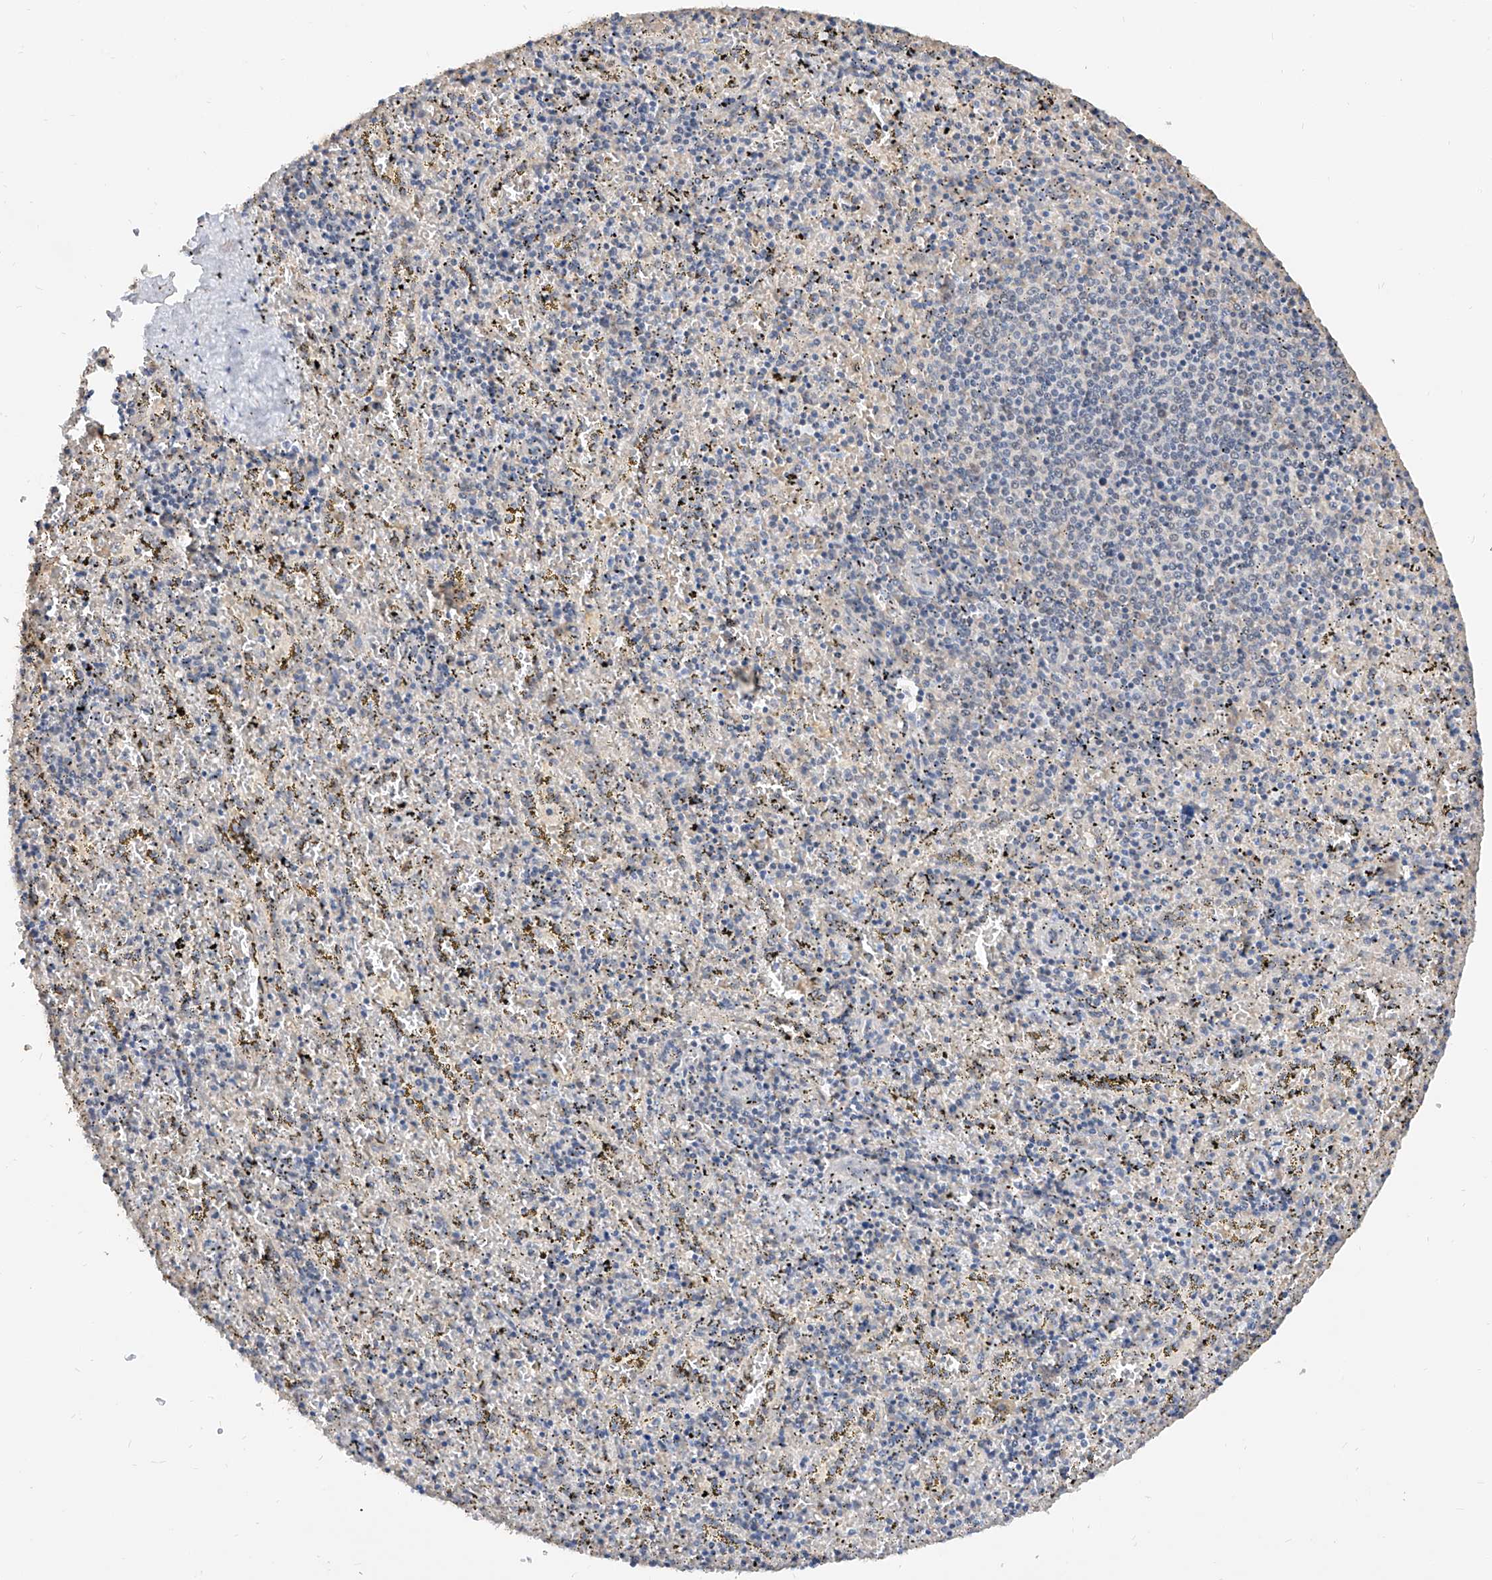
{"staining": {"intensity": "negative", "quantity": "none", "location": "none"}, "tissue": "spleen", "cell_type": "Cells in red pulp", "image_type": "normal", "snomed": [{"axis": "morphology", "description": "Normal tissue, NOS"}, {"axis": "topography", "description": "Spleen"}], "caption": "Immunohistochemistry (IHC) micrograph of unremarkable spleen: spleen stained with DAB demonstrates no significant protein positivity in cells in red pulp. (Immunohistochemistry, brightfield microscopy, high magnification).", "gene": "CARMIL3", "patient": {"sex": "male", "age": 11}}